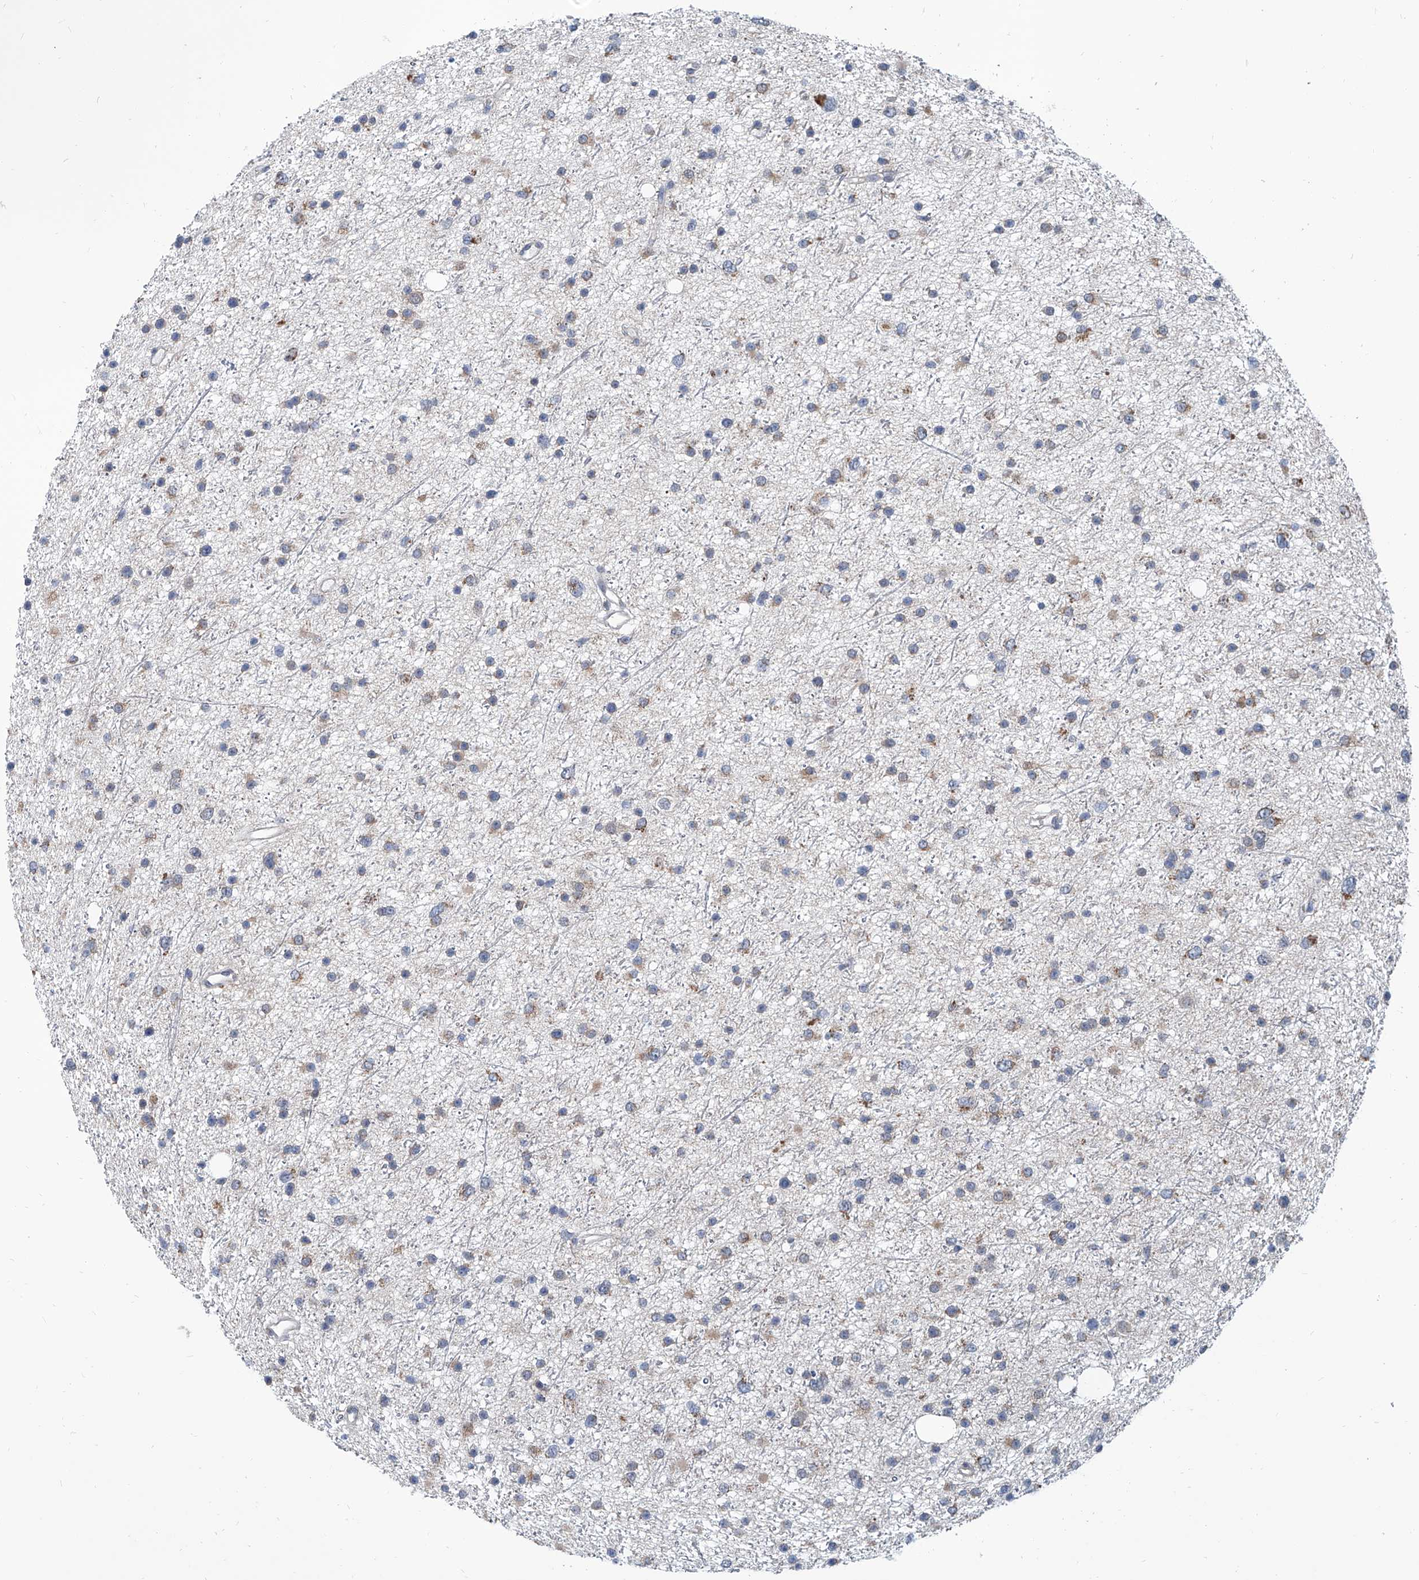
{"staining": {"intensity": "weak", "quantity": "25%-75%", "location": "cytoplasmic/membranous"}, "tissue": "glioma", "cell_type": "Tumor cells", "image_type": "cancer", "snomed": [{"axis": "morphology", "description": "Glioma, malignant, Low grade"}, {"axis": "topography", "description": "Cerebral cortex"}], "caption": "Immunohistochemical staining of human low-grade glioma (malignant) shows weak cytoplasmic/membranous protein staining in approximately 25%-75% of tumor cells.", "gene": "USP48", "patient": {"sex": "female", "age": 39}}